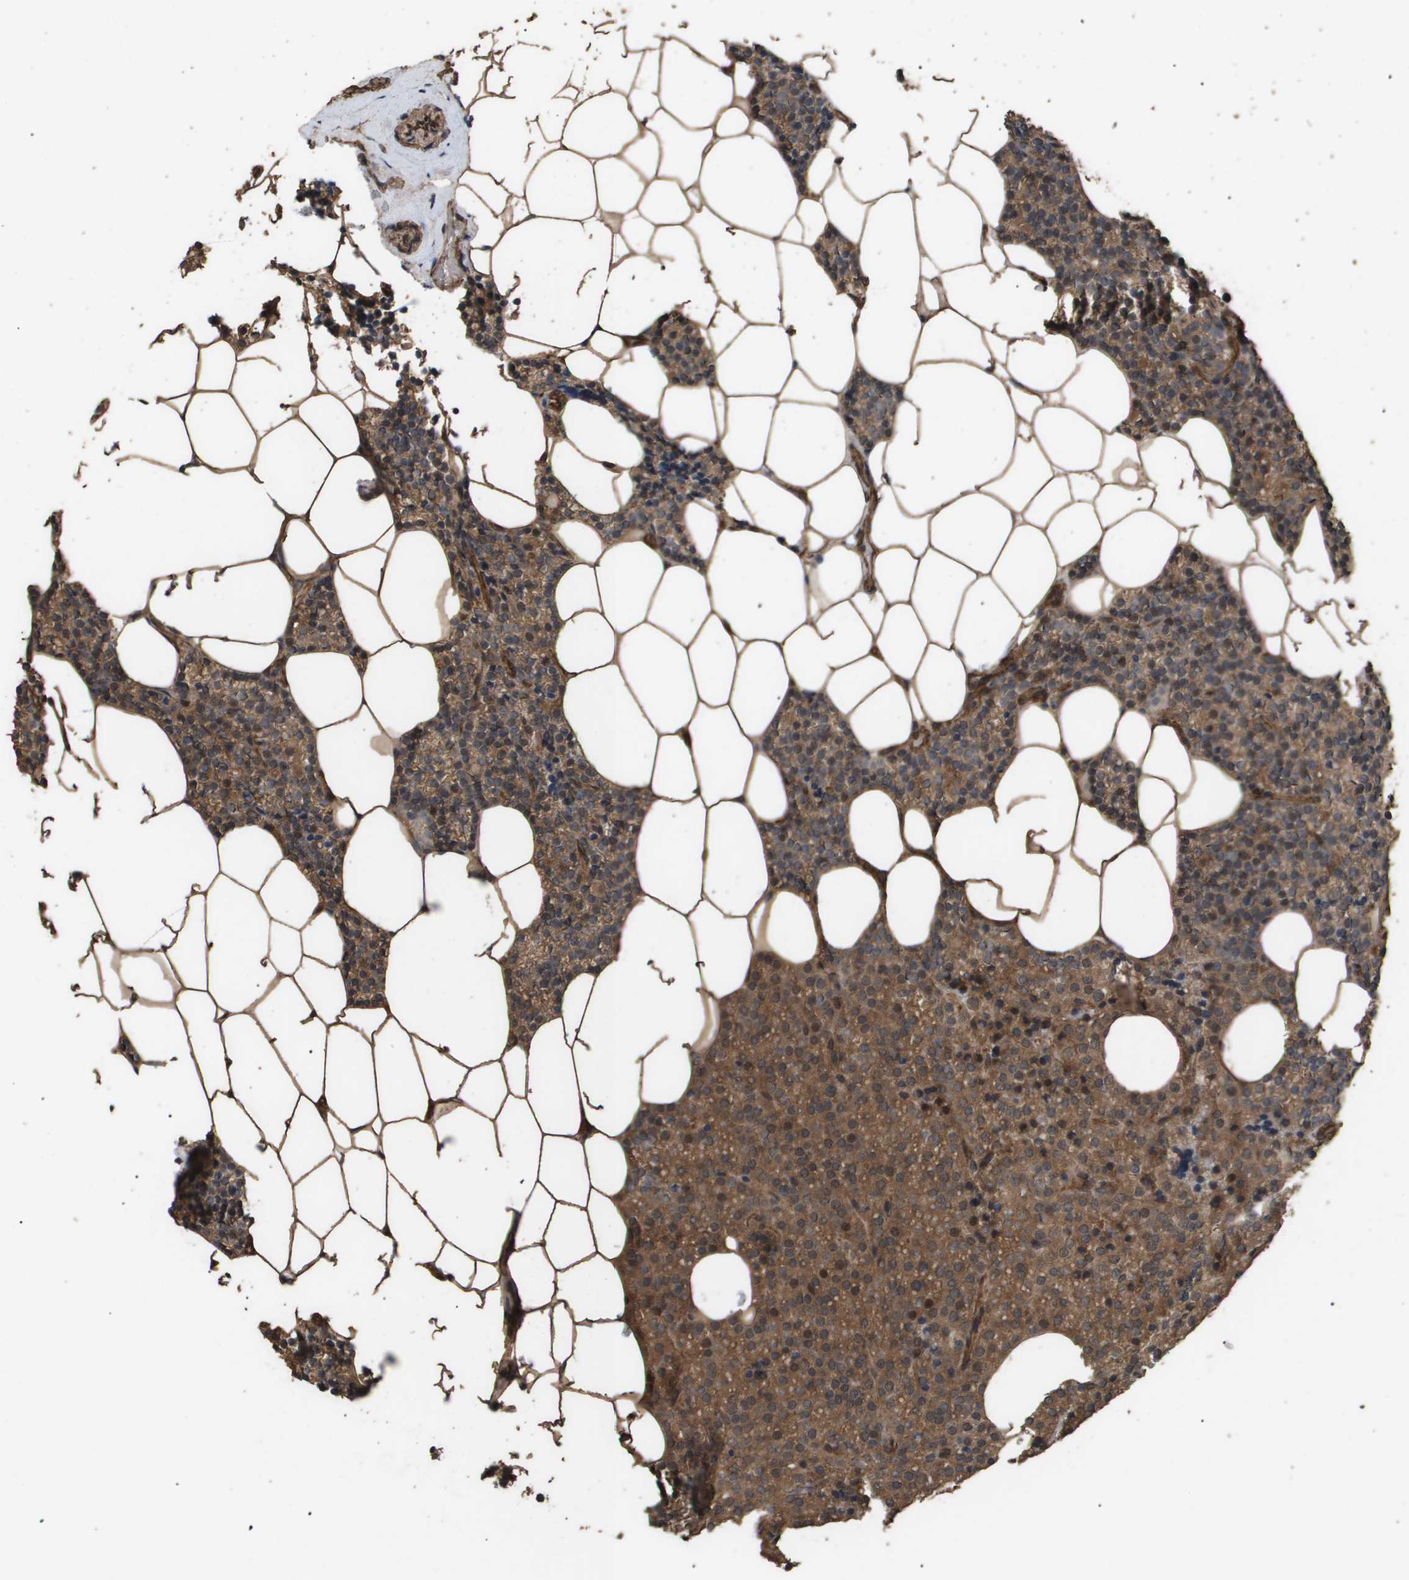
{"staining": {"intensity": "strong", "quantity": ">75%", "location": "cytoplasmic/membranous"}, "tissue": "parathyroid gland", "cell_type": "Glandular cells", "image_type": "normal", "snomed": [{"axis": "morphology", "description": "Normal tissue, NOS"}, {"axis": "morphology", "description": "Adenoma, NOS"}, {"axis": "topography", "description": "Parathyroid gland"}], "caption": "This micrograph exhibits benign parathyroid gland stained with IHC to label a protein in brown. The cytoplasmic/membranous of glandular cells show strong positivity for the protein. Nuclei are counter-stained blue.", "gene": "CUL5", "patient": {"sex": "female", "age": 70}}